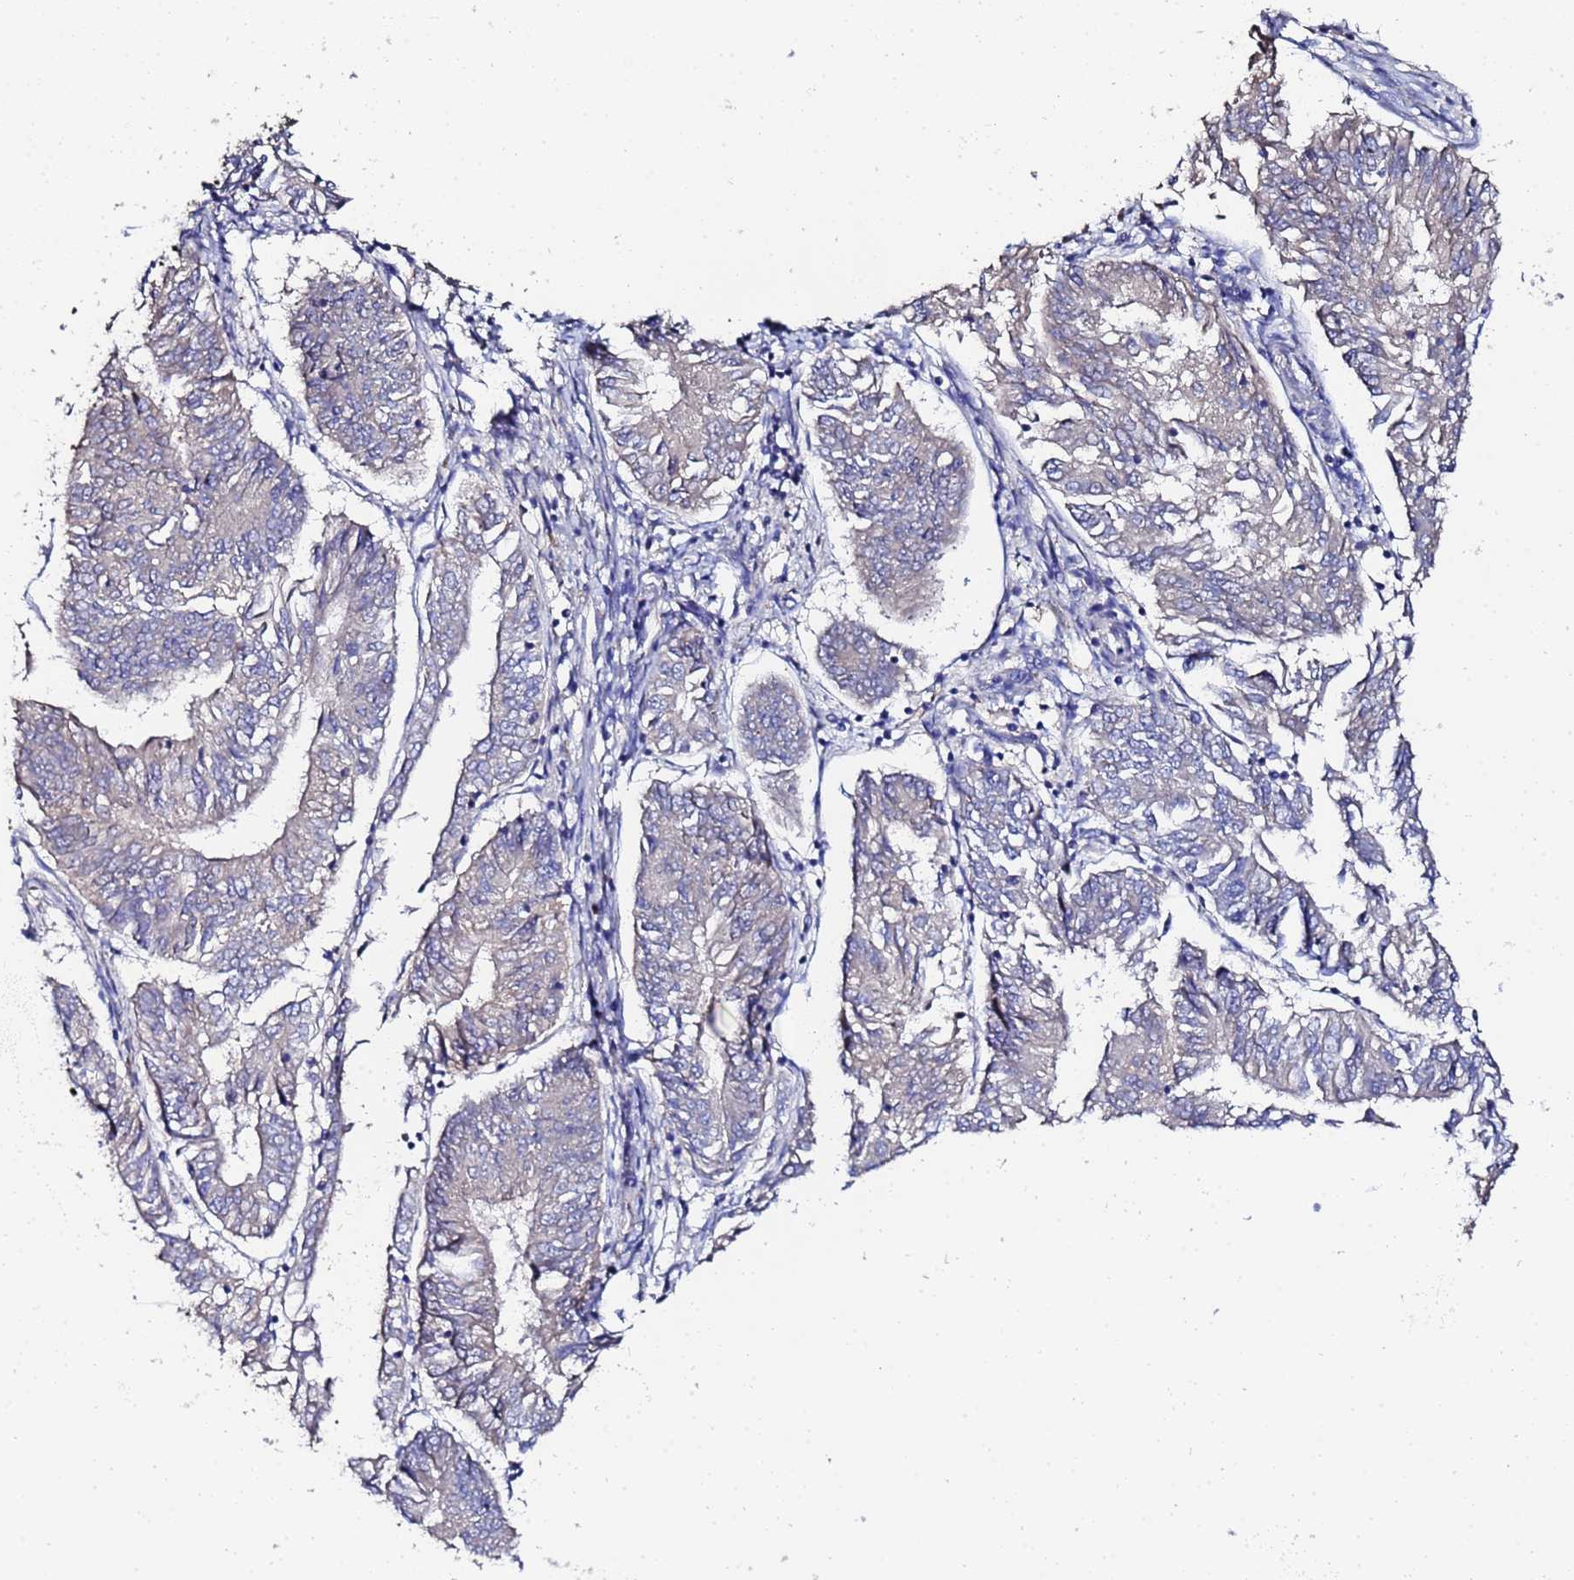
{"staining": {"intensity": "negative", "quantity": "none", "location": "none"}, "tissue": "endometrial cancer", "cell_type": "Tumor cells", "image_type": "cancer", "snomed": [{"axis": "morphology", "description": "Adenocarcinoma, NOS"}, {"axis": "topography", "description": "Endometrium"}], "caption": "IHC image of neoplastic tissue: human adenocarcinoma (endometrial) stained with DAB (3,3'-diaminobenzidine) shows no significant protein staining in tumor cells.", "gene": "TCP10L", "patient": {"sex": "female", "age": 58}}